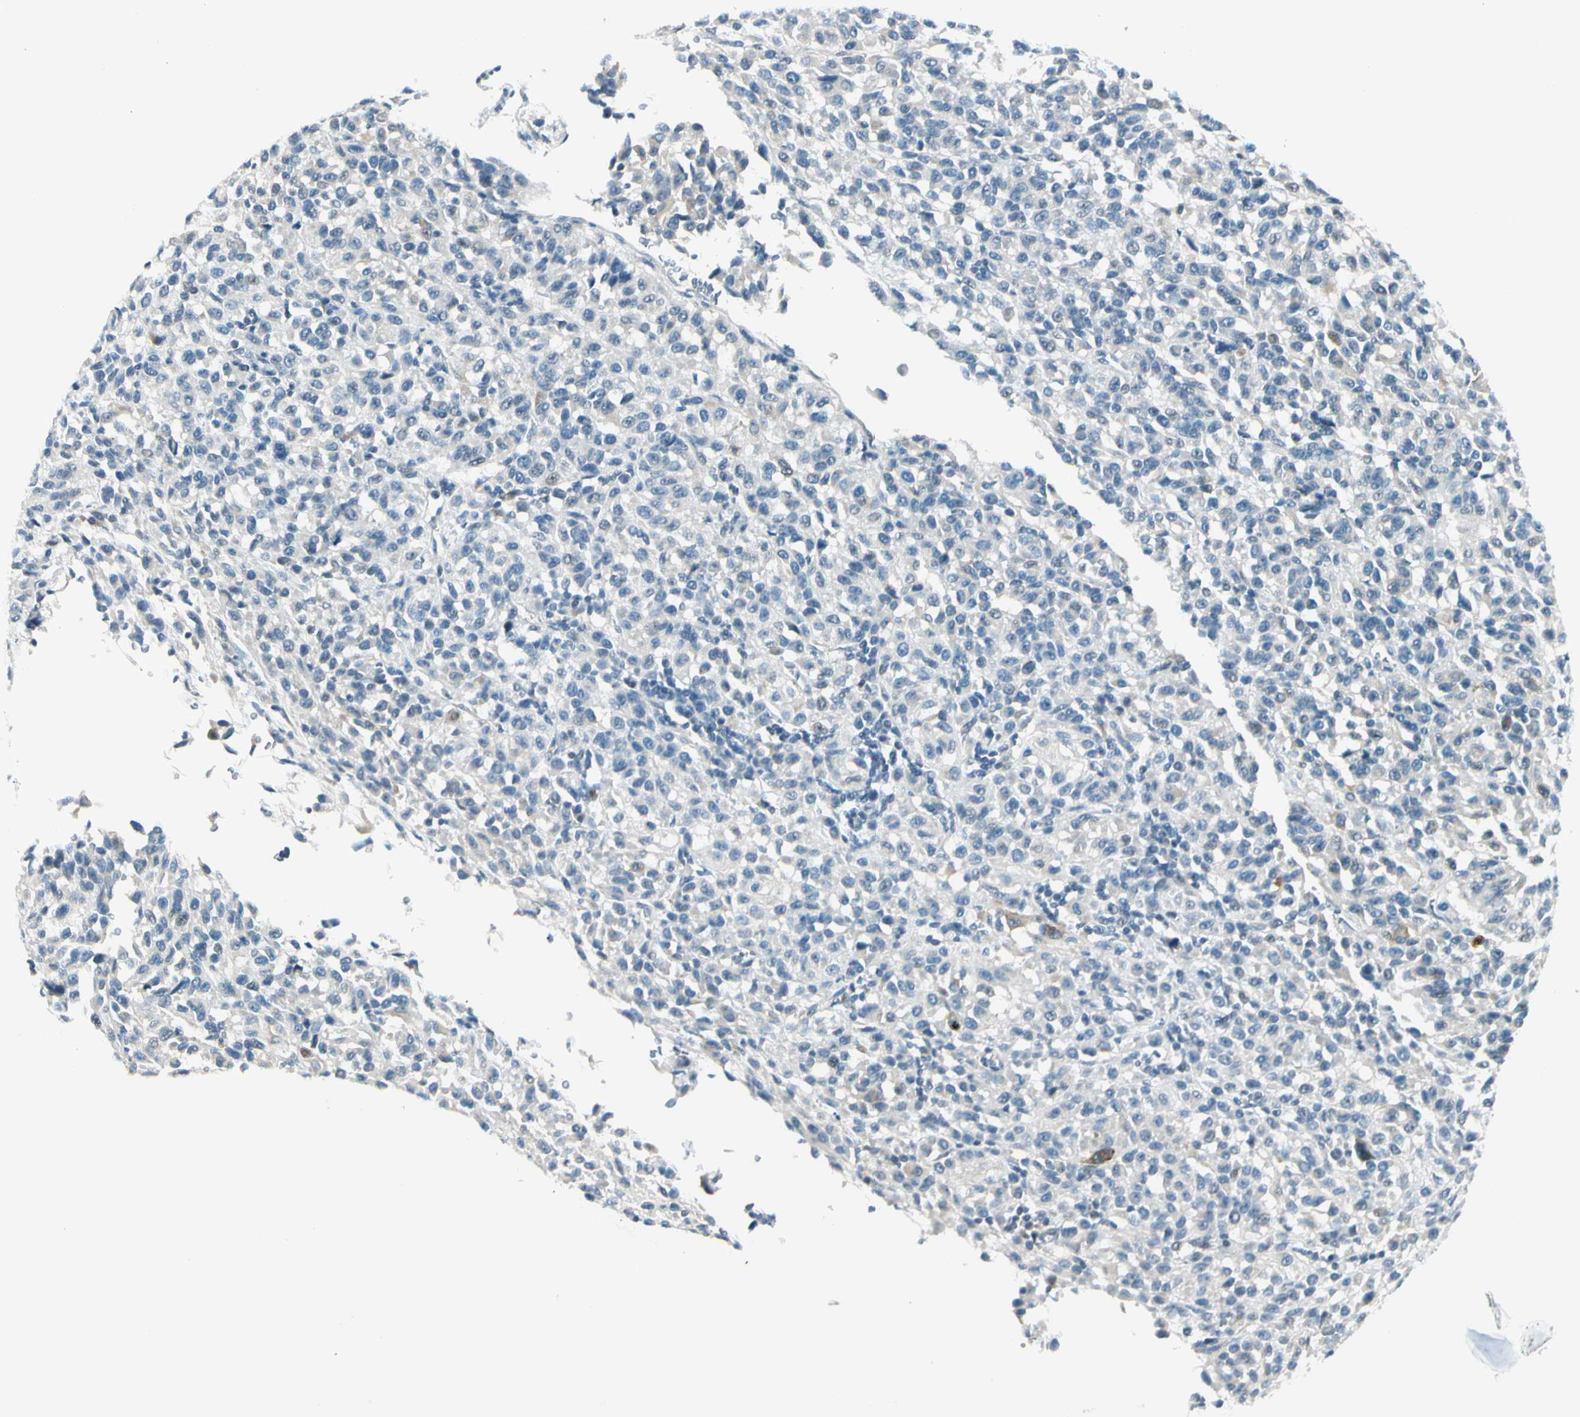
{"staining": {"intensity": "negative", "quantity": "none", "location": "none"}, "tissue": "melanoma", "cell_type": "Tumor cells", "image_type": "cancer", "snomed": [{"axis": "morphology", "description": "Malignant melanoma, Metastatic site"}, {"axis": "topography", "description": "Lung"}], "caption": "Immunohistochemistry image of neoplastic tissue: human malignant melanoma (metastatic site) stained with DAB displays no significant protein positivity in tumor cells. Brightfield microscopy of immunohistochemistry (IHC) stained with DAB (3,3'-diaminobenzidine) (brown) and hematoxylin (blue), captured at high magnification.", "gene": "ZSCAN1", "patient": {"sex": "male", "age": 64}}